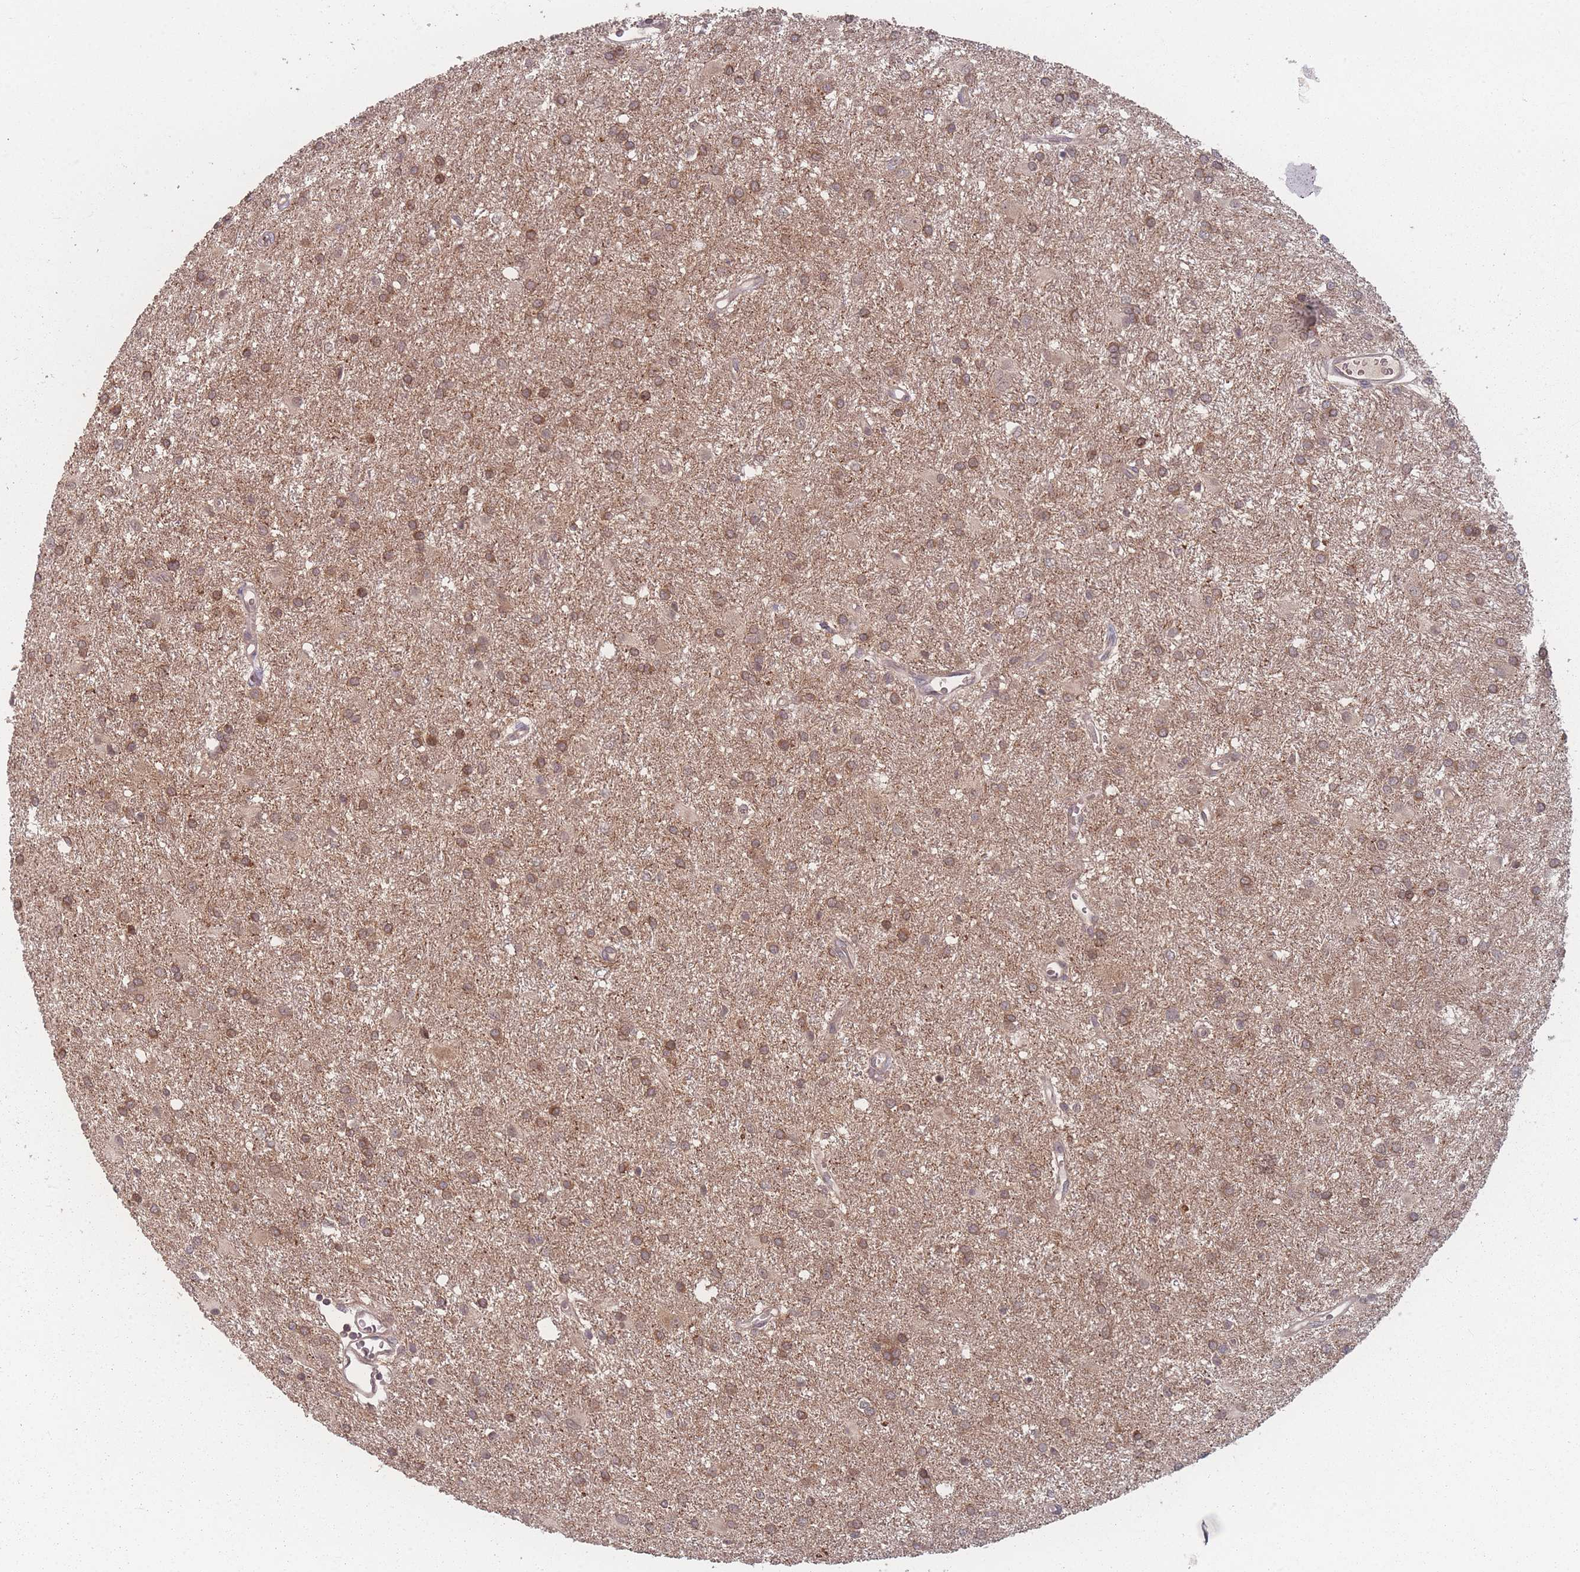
{"staining": {"intensity": "moderate", "quantity": ">75%", "location": "cytoplasmic/membranous"}, "tissue": "glioma", "cell_type": "Tumor cells", "image_type": "cancer", "snomed": [{"axis": "morphology", "description": "Glioma, malignant, High grade"}, {"axis": "topography", "description": "Brain"}], "caption": "A histopathology image showing moderate cytoplasmic/membranous expression in approximately >75% of tumor cells in glioma, as visualized by brown immunohistochemical staining.", "gene": "HAGH", "patient": {"sex": "female", "age": 50}}